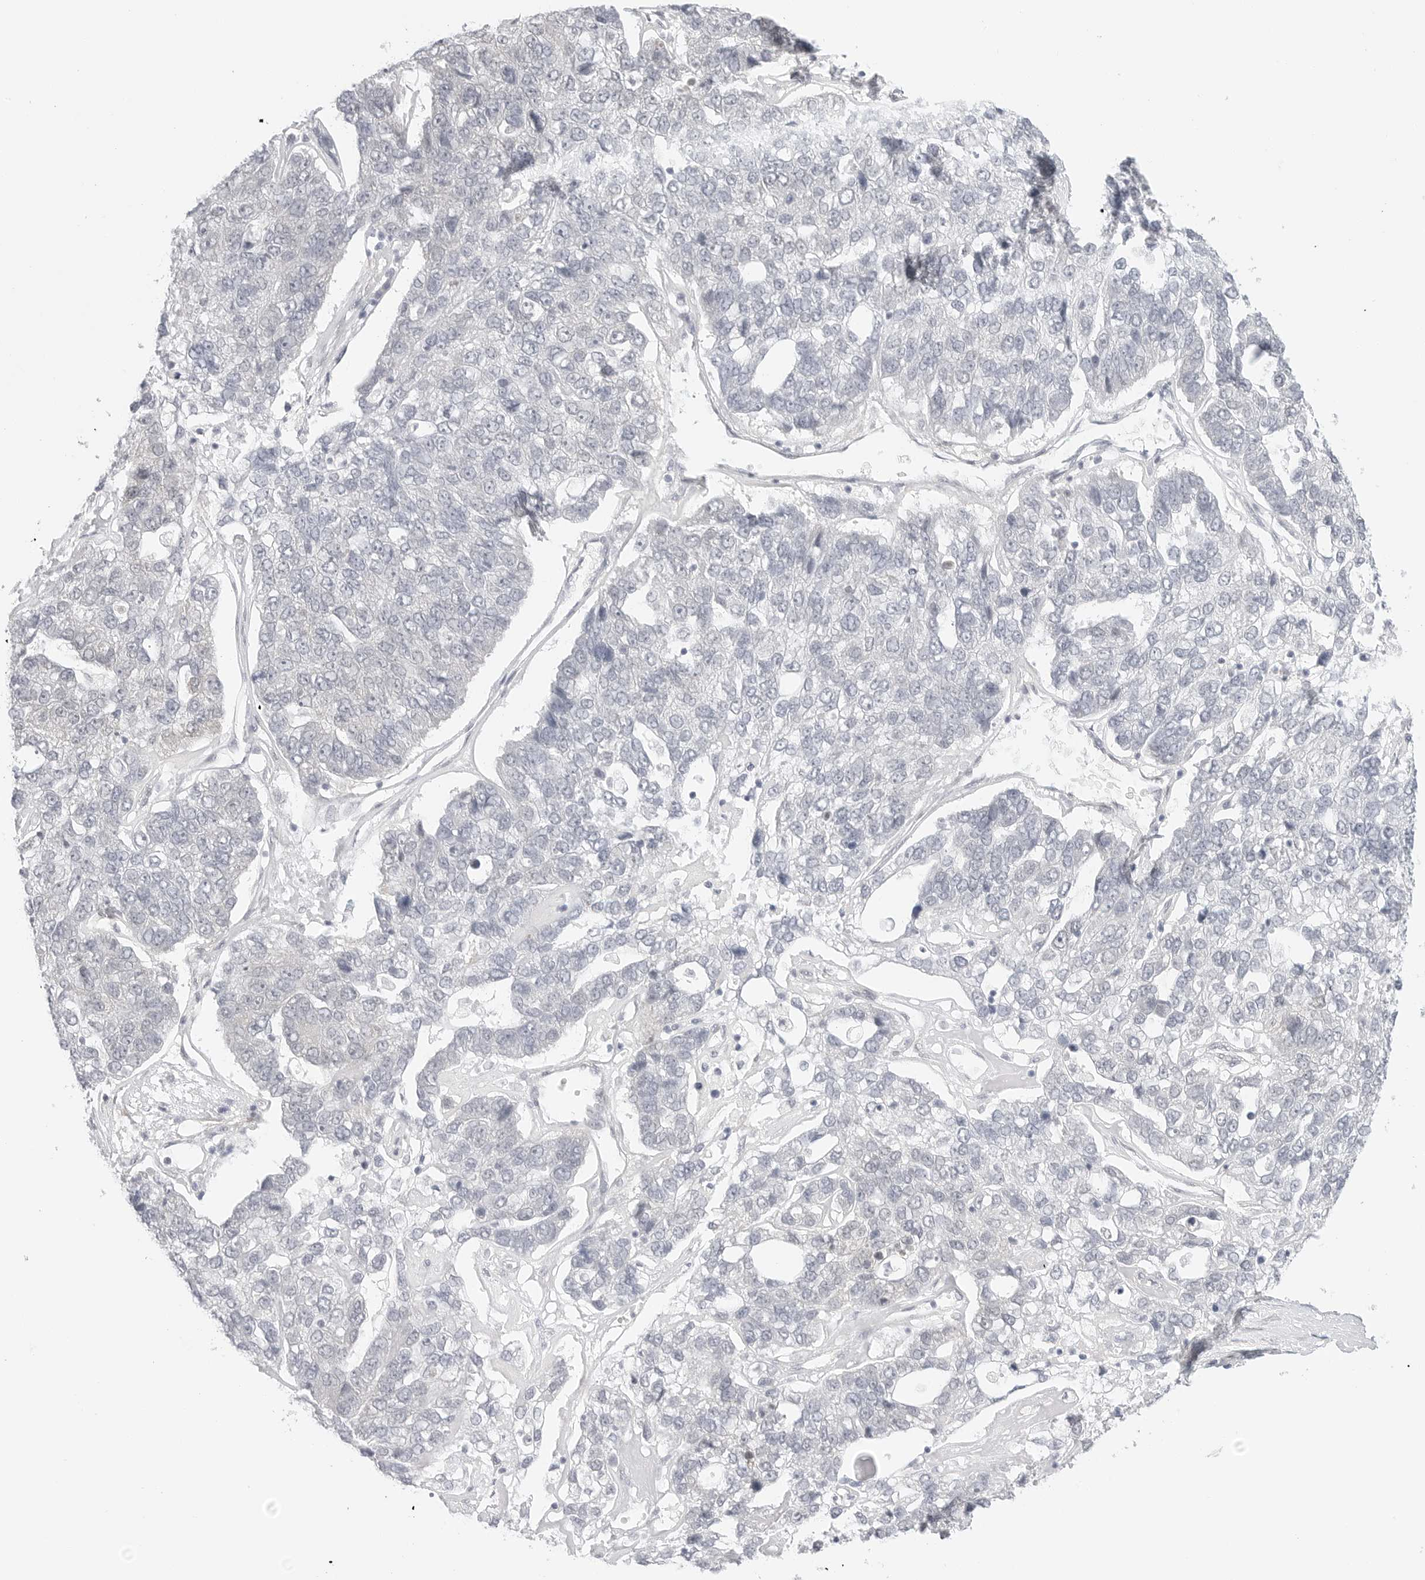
{"staining": {"intensity": "negative", "quantity": "none", "location": "none"}, "tissue": "pancreatic cancer", "cell_type": "Tumor cells", "image_type": "cancer", "snomed": [{"axis": "morphology", "description": "Adenocarcinoma, NOS"}, {"axis": "topography", "description": "Pancreas"}], "caption": "A photomicrograph of human pancreatic cancer is negative for staining in tumor cells.", "gene": "TCP1", "patient": {"sex": "female", "age": 61}}